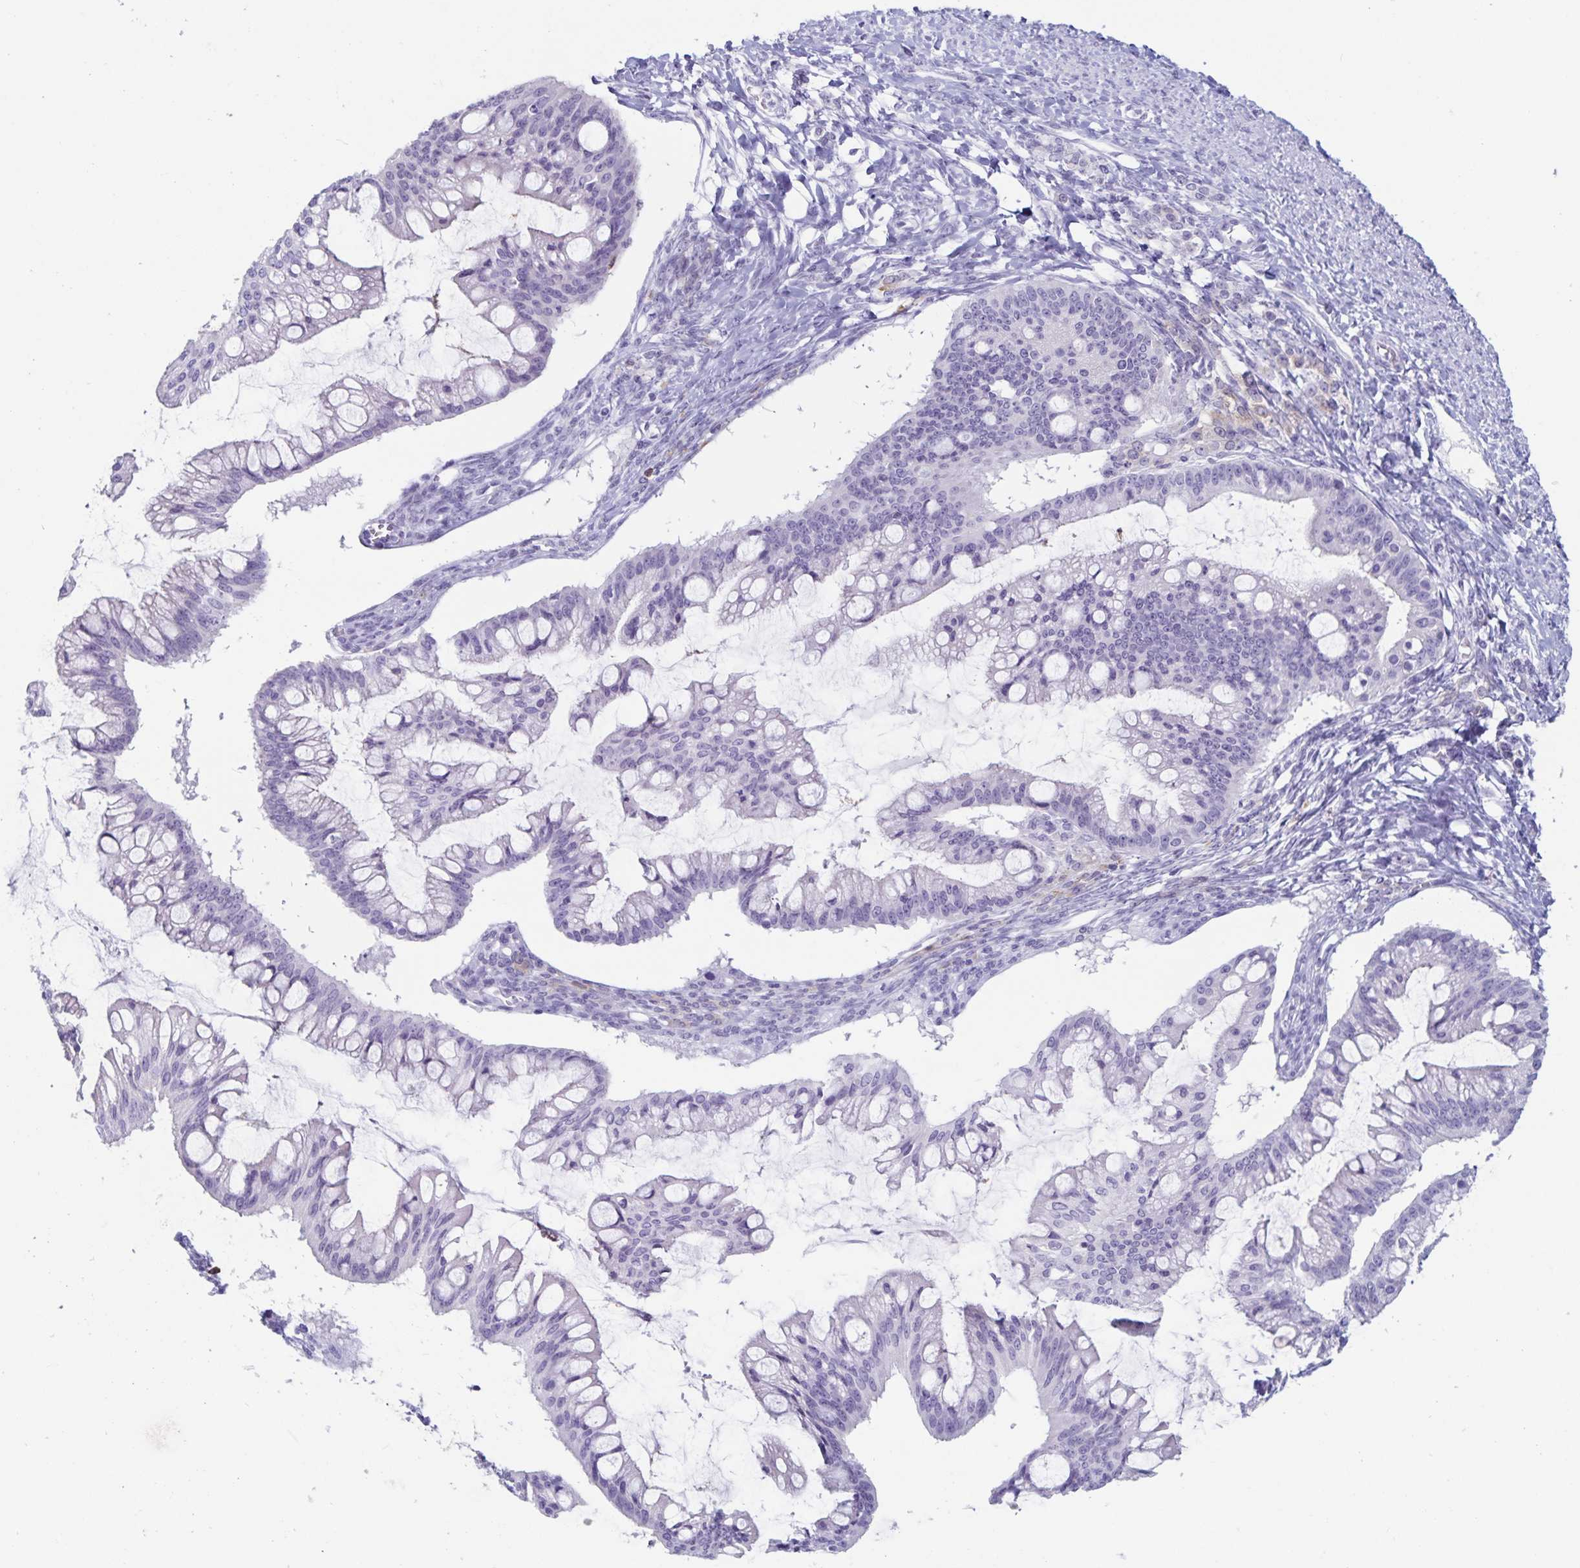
{"staining": {"intensity": "negative", "quantity": "none", "location": "none"}, "tissue": "ovarian cancer", "cell_type": "Tumor cells", "image_type": "cancer", "snomed": [{"axis": "morphology", "description": "Cystadenocarcinoma, mucinous, NOS"}, {"axis": "topography", "description": "Ovary"}], "caption": "High power microscopy micrograph of an immunohistochemistry image of ovarian cancer, revealing no significant positivity in tumor cells.", "gene": "GNLY", "patient": {"sex": "female", "age": 73}}